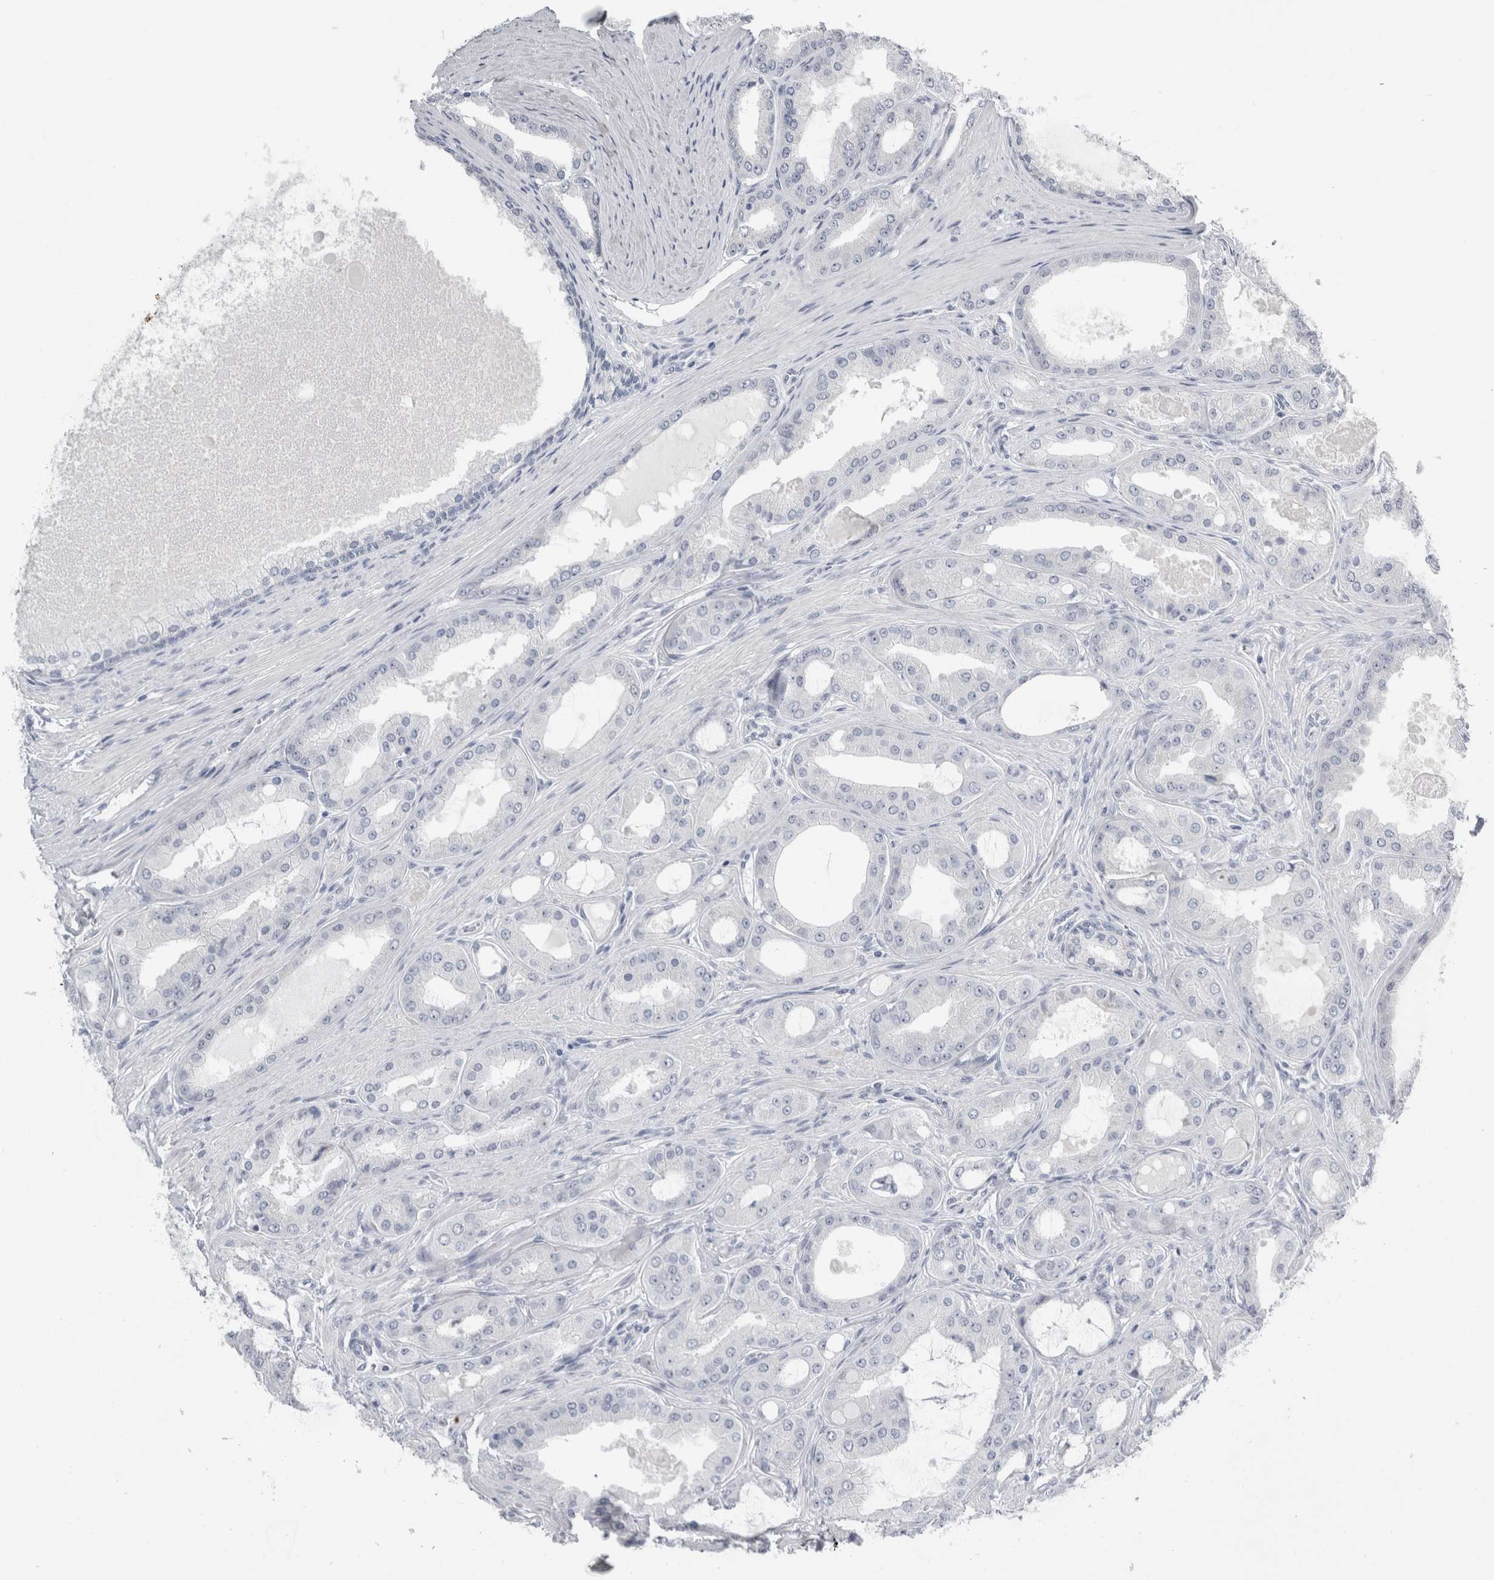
{"staining": {"intensity": "negative", "quantity": "none", "location": "none"}, "tissue": "prostate cancer", "cell_type": "Tumor cells", "image_type": "cancer", "snomed": [{"axis": "morphology", "description": "Adenocarcinoma, High grade"}, {"axis": "topography", "description": "Prostate"}], "caption": "High magnification brightfield microscopy of prostate adenocarcinoma (high-grade) stained with DAB (3,3'-diaminobenzidine) (brown) and counterstained with hematoxylin (blue): tumor cells show no significant expression.", "gene": "FXYD7", "patient": {"sex": "male", "age": 60}}